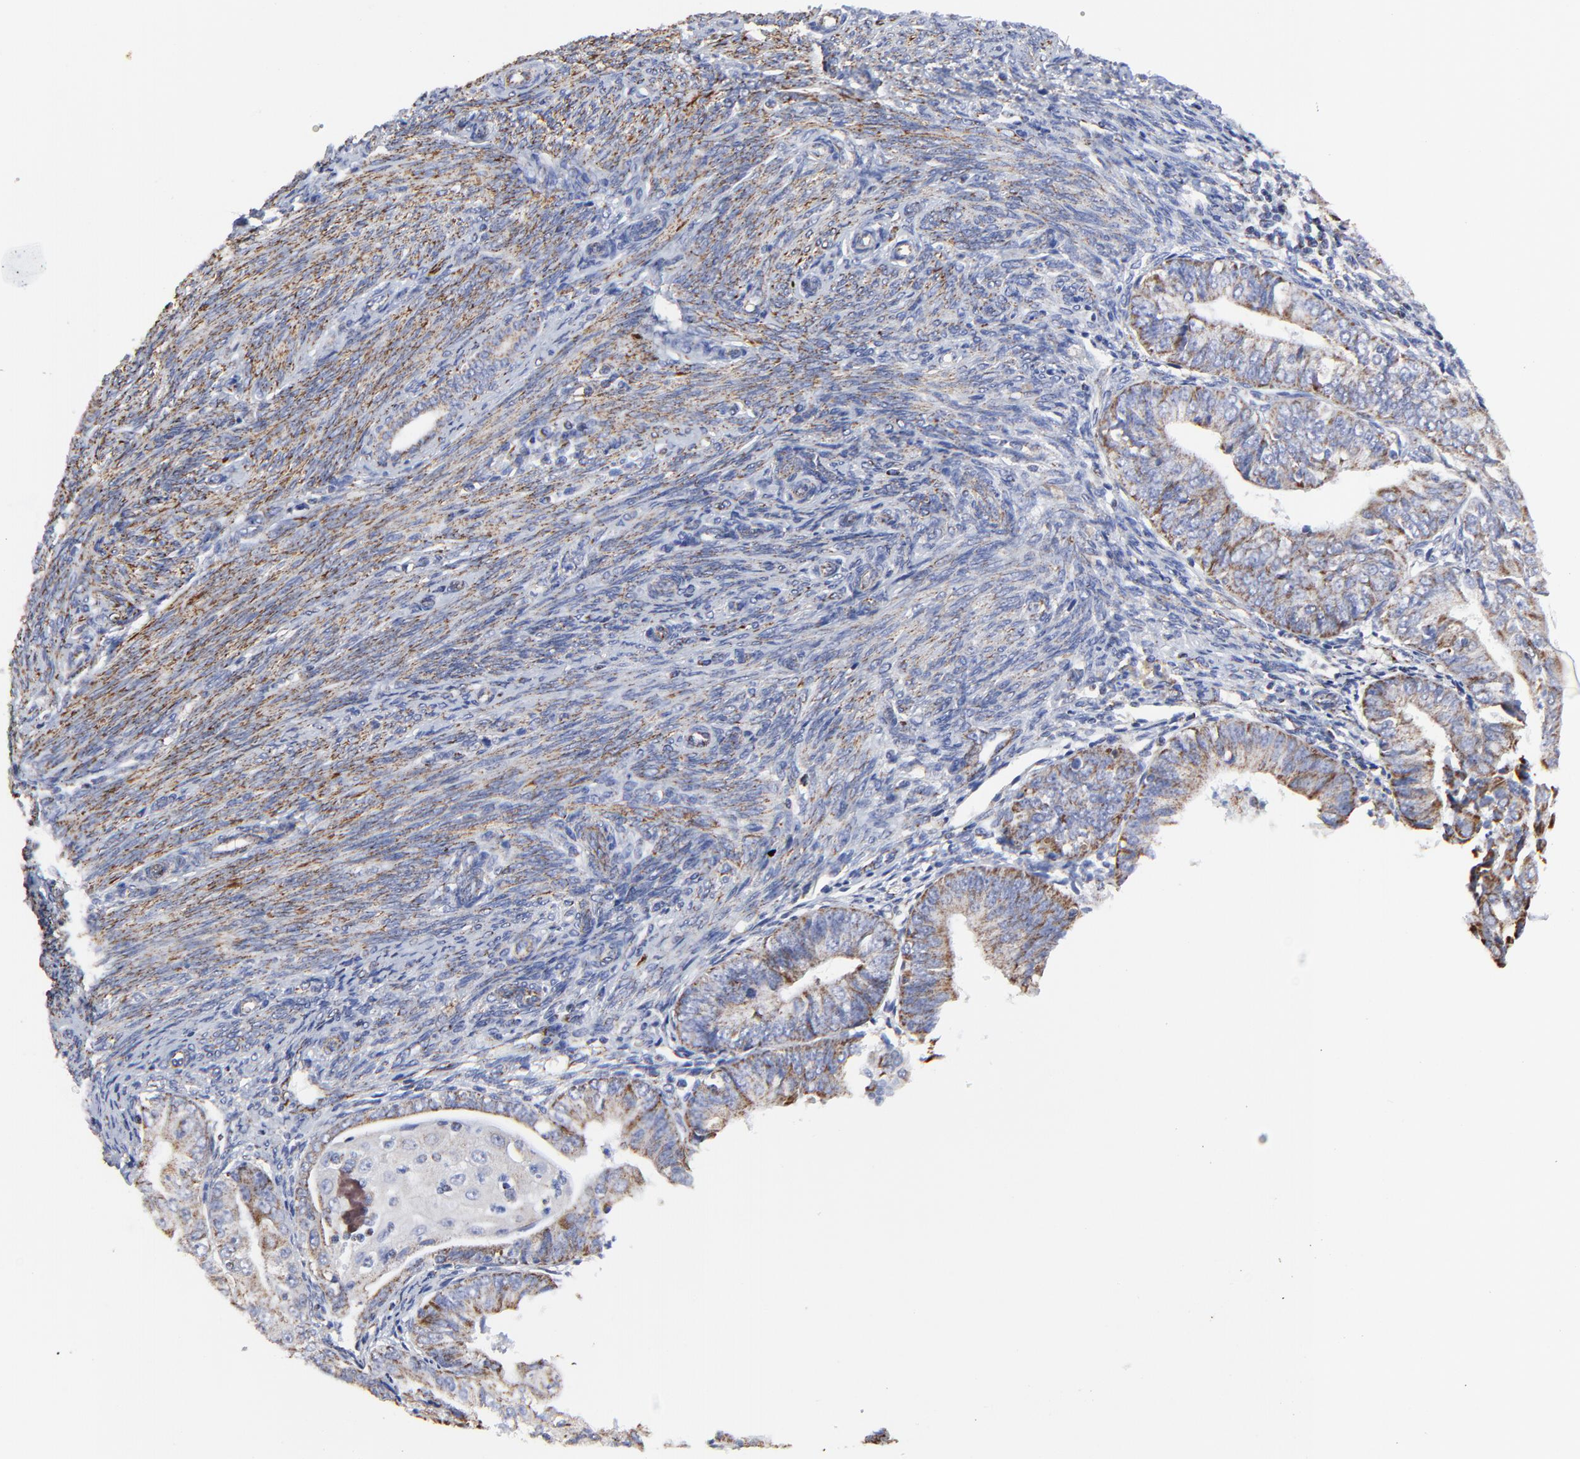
{"staining": {"intensity": "weak", "quantity": ">75%", "location": "cytoplasmic/membranous"}, "tissue": "endometrial cancer", "cell_type": "Tumor cells", "image_type": "cancer", "snomed": [{"axis": "morphology", "description": "Adenocarcinoma, NOS"}, {"axis": "topography", "description": "Endometrium"}], "caption": "An immunohistochemistry micrograph of tumor tissue is shown. Protein staining in brown labels weak cytoplasmic/membranous positivity in adenocarcinoma (endometrial) within tumor cells. The protein of interest is shown in brown color, while the nuclei are stained blue.", "gene": "PINK1", "patient": {"sex": "female", "age": 79}}